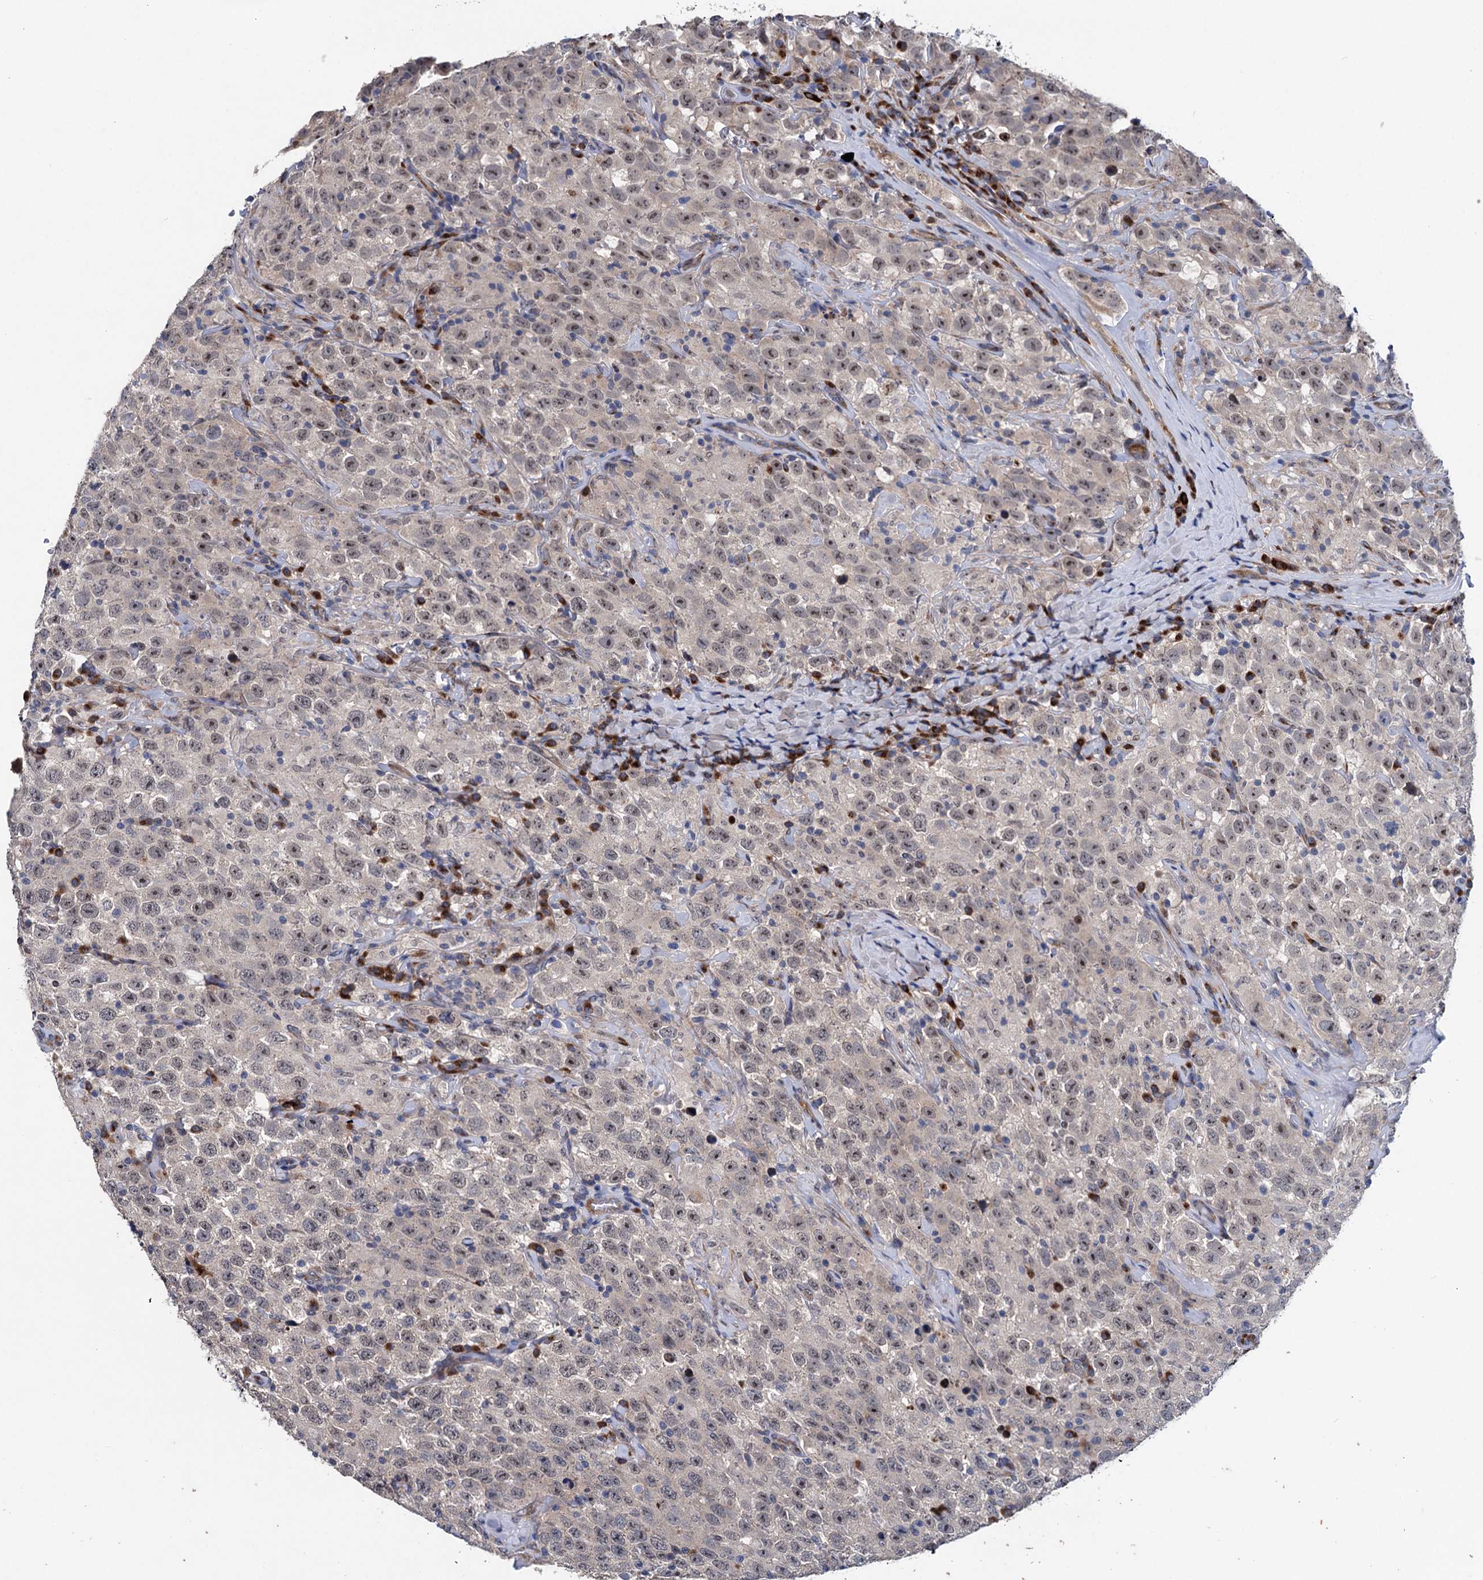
{"staining": {"intensity": "weak", "quantity": "<25%", "location": "nuclear"}, "tissue": "testis cancer", "cell_type": "Tumor cells", "image_type": "cancer", "snomed": [{"axis": "morphology", "description": "Seminoma, NOS"}, {"axis": "topography", "description": "Testis"}], "caption": "A micrograph of human testis cancer is negative for staining in tumor cells.", "gene": "EYA4", "patient": {"sex": "male", "age": 41}}